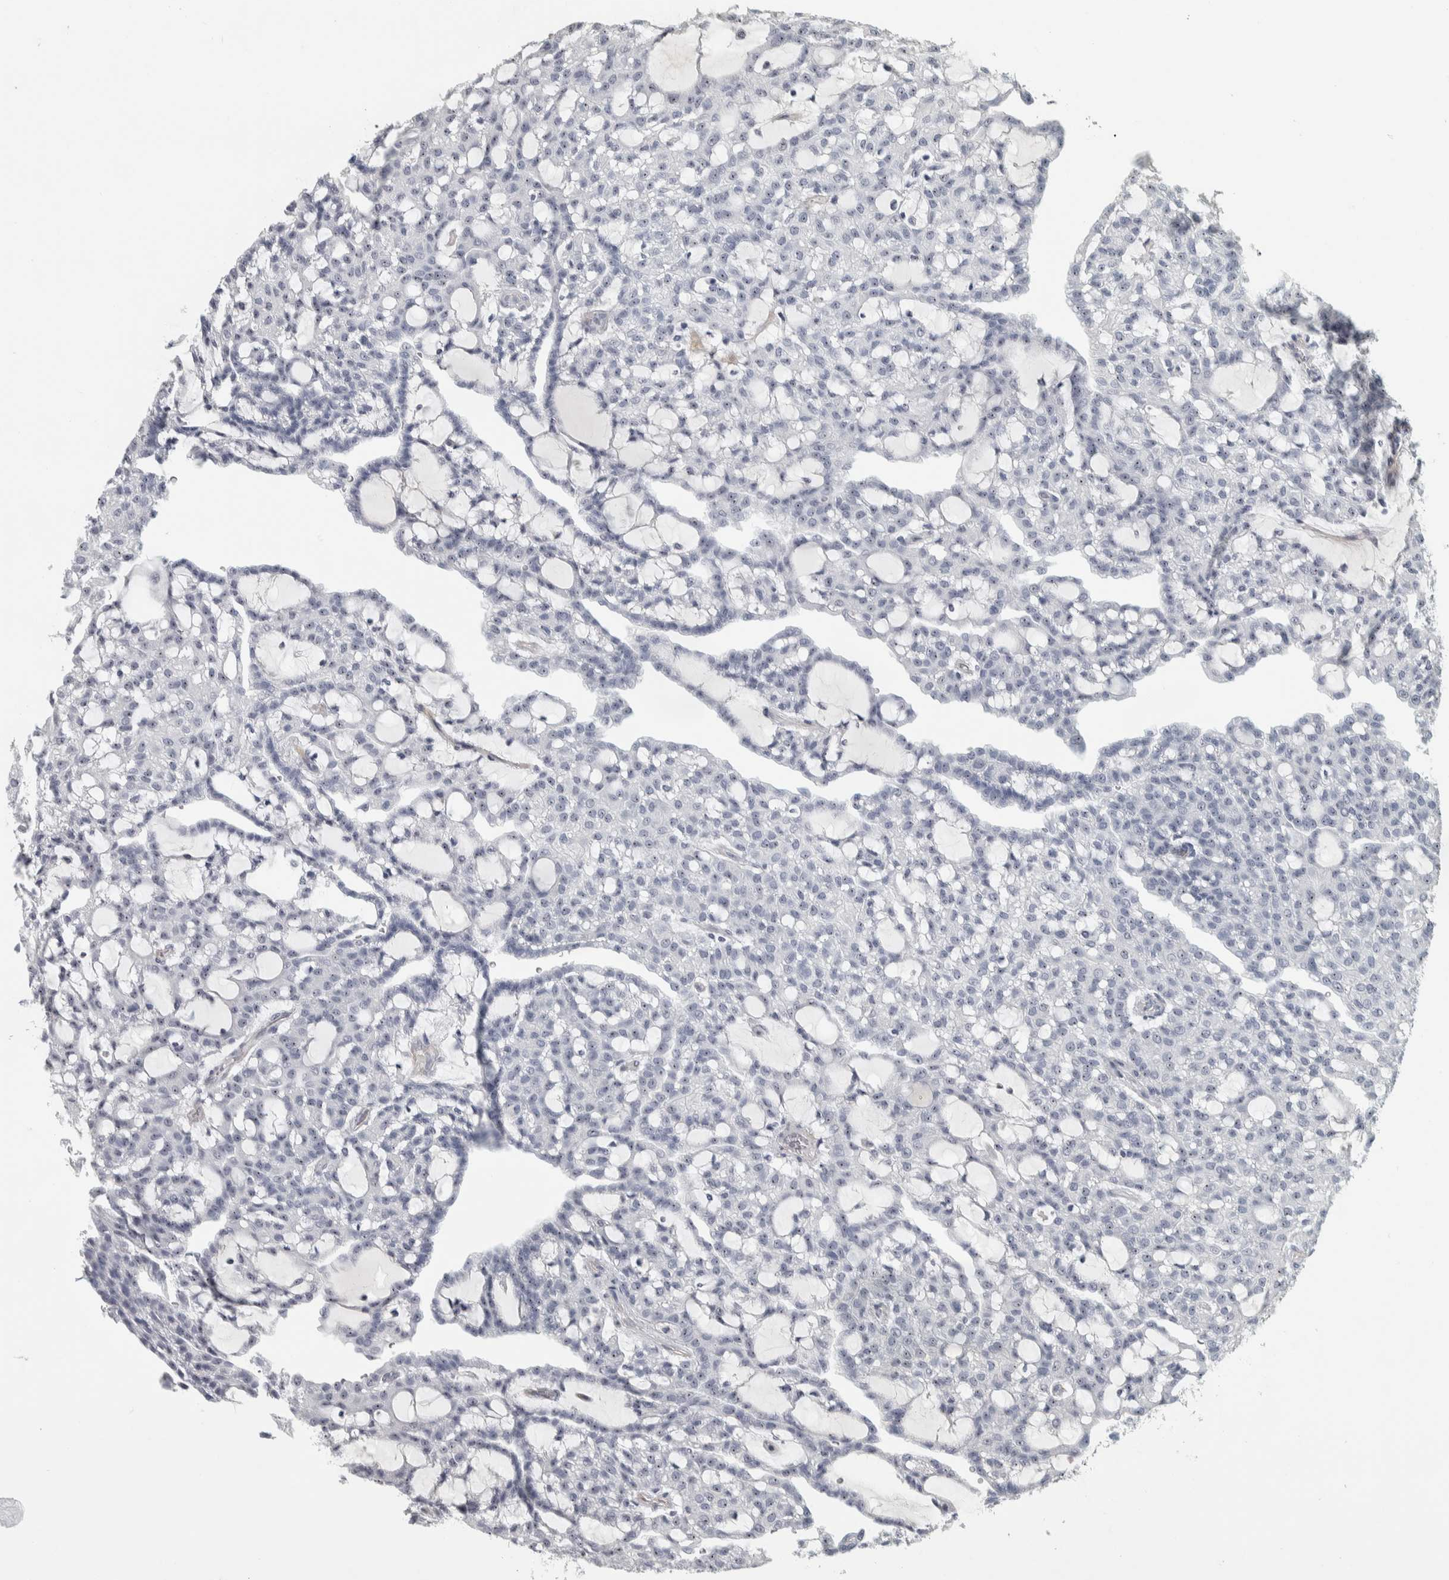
{"staining": {"intensity": "negative", "quantity": "none", "location": "none"}, "tissue": "renal cancer", "cell_type": "Tumor cells", "image_type": "cancer", "snomed": [{"axis": "morphology", "description": "Adenocarcinoma, NOS"}, {"axis": "topography", "description": "Kidney"}], "caption": "Immunohistochemistry (IHC) photomicrograph of neoplastic tissue: human renal cancer (adenocarcinoma) stained with DAB demonstrates no significant protein positivity in tumor cells.", "gene": "DCAF10", "patient": {"sex": "male", "age": 63}}